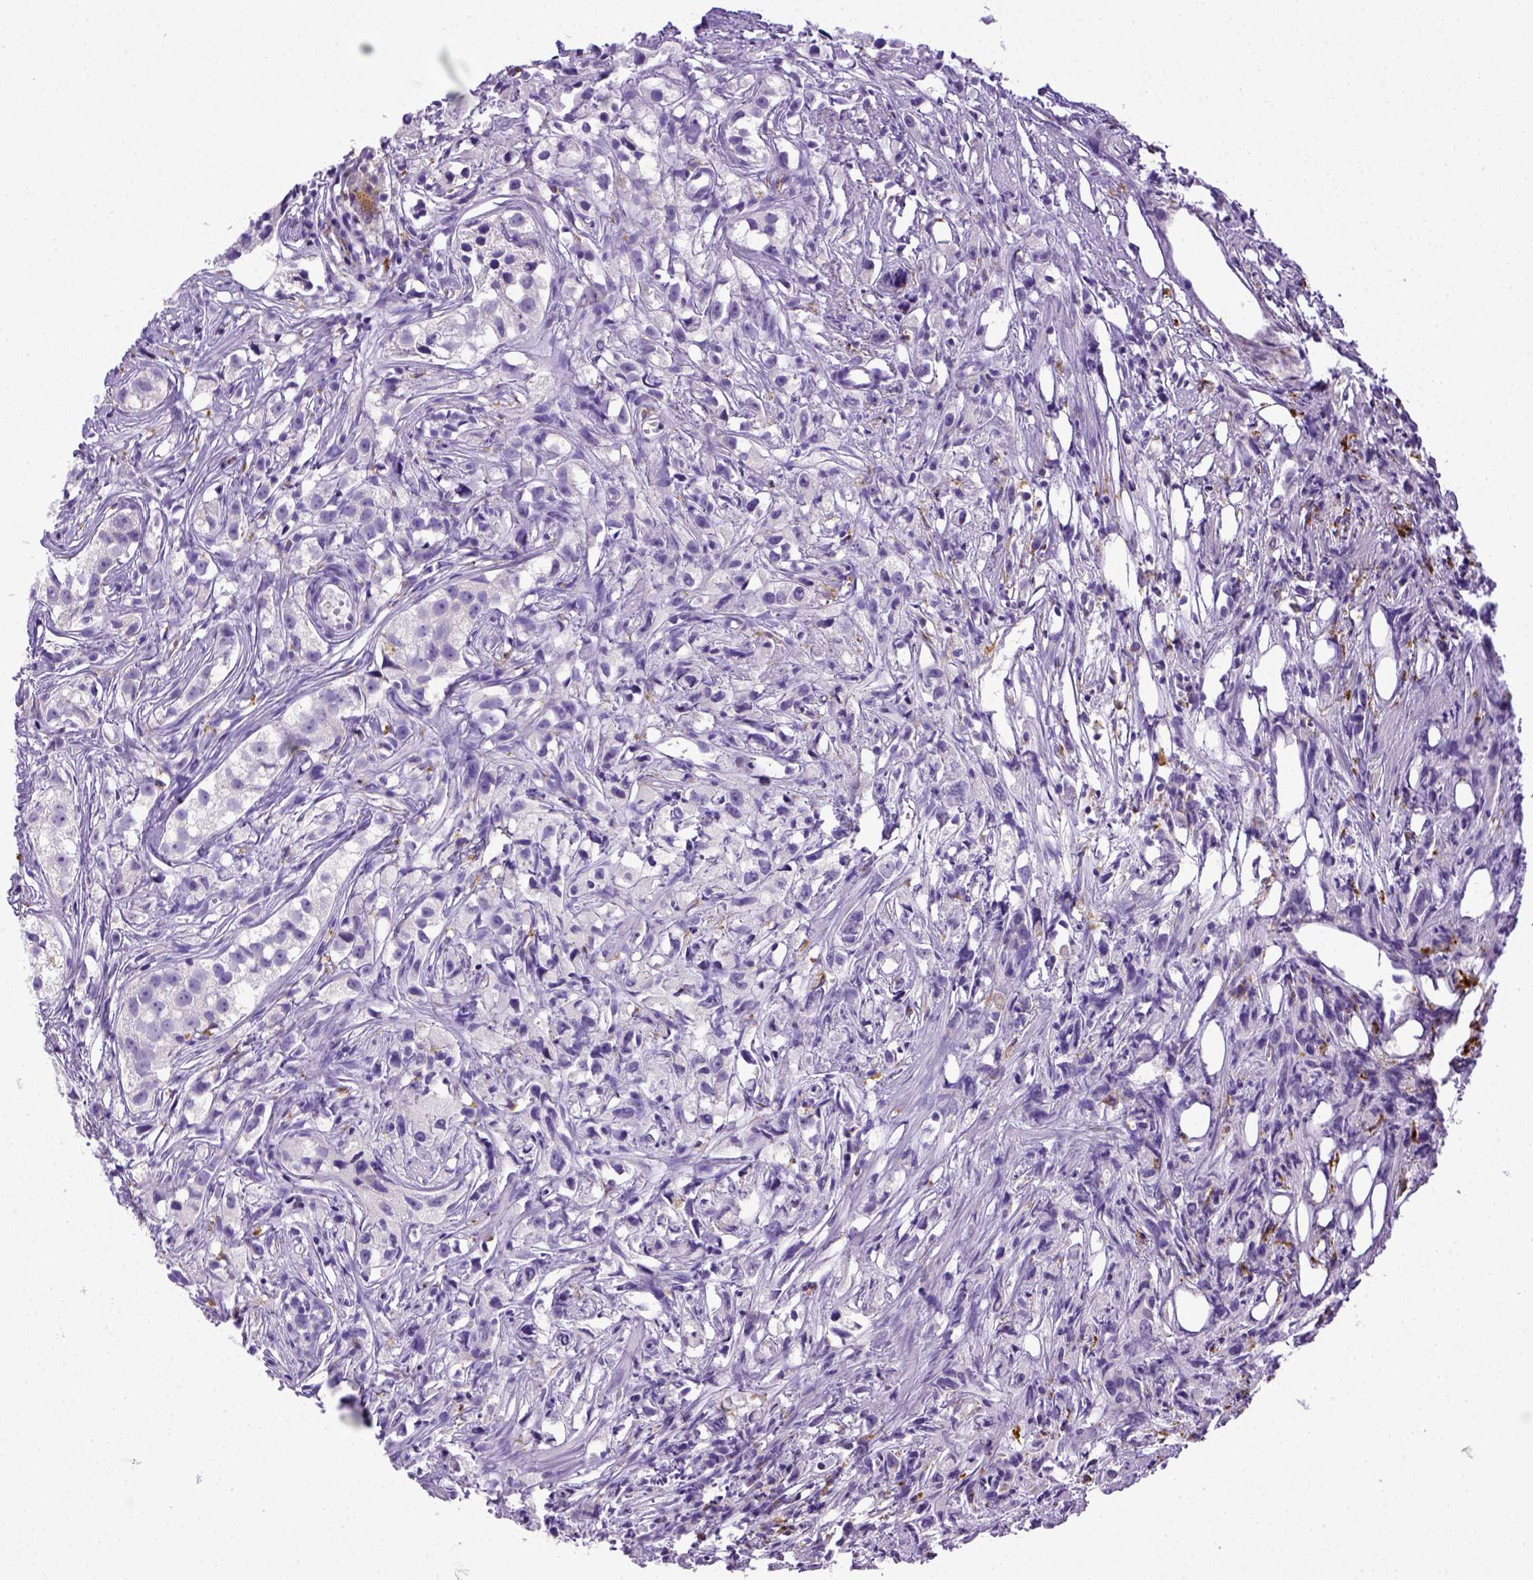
{"staining": {"intensity": "negative", "quantity": "none", "location": "none"}, "tissue": "prostate cancer", "cell_type": "Tumor cells", "image_type": "cancer", "snomed": [{"axis": "morphology", "description": "Adenocarcinoma, High grade"}, {"axis": "topography", "description": "Prostate"}], "caption": "Immunohistochemical staining of human high-grade adenocarcinoma (prostate) displays no significant expression in tumor cells.", "gene": "CD68", "patient": {"sex": "male", "age": 68}}